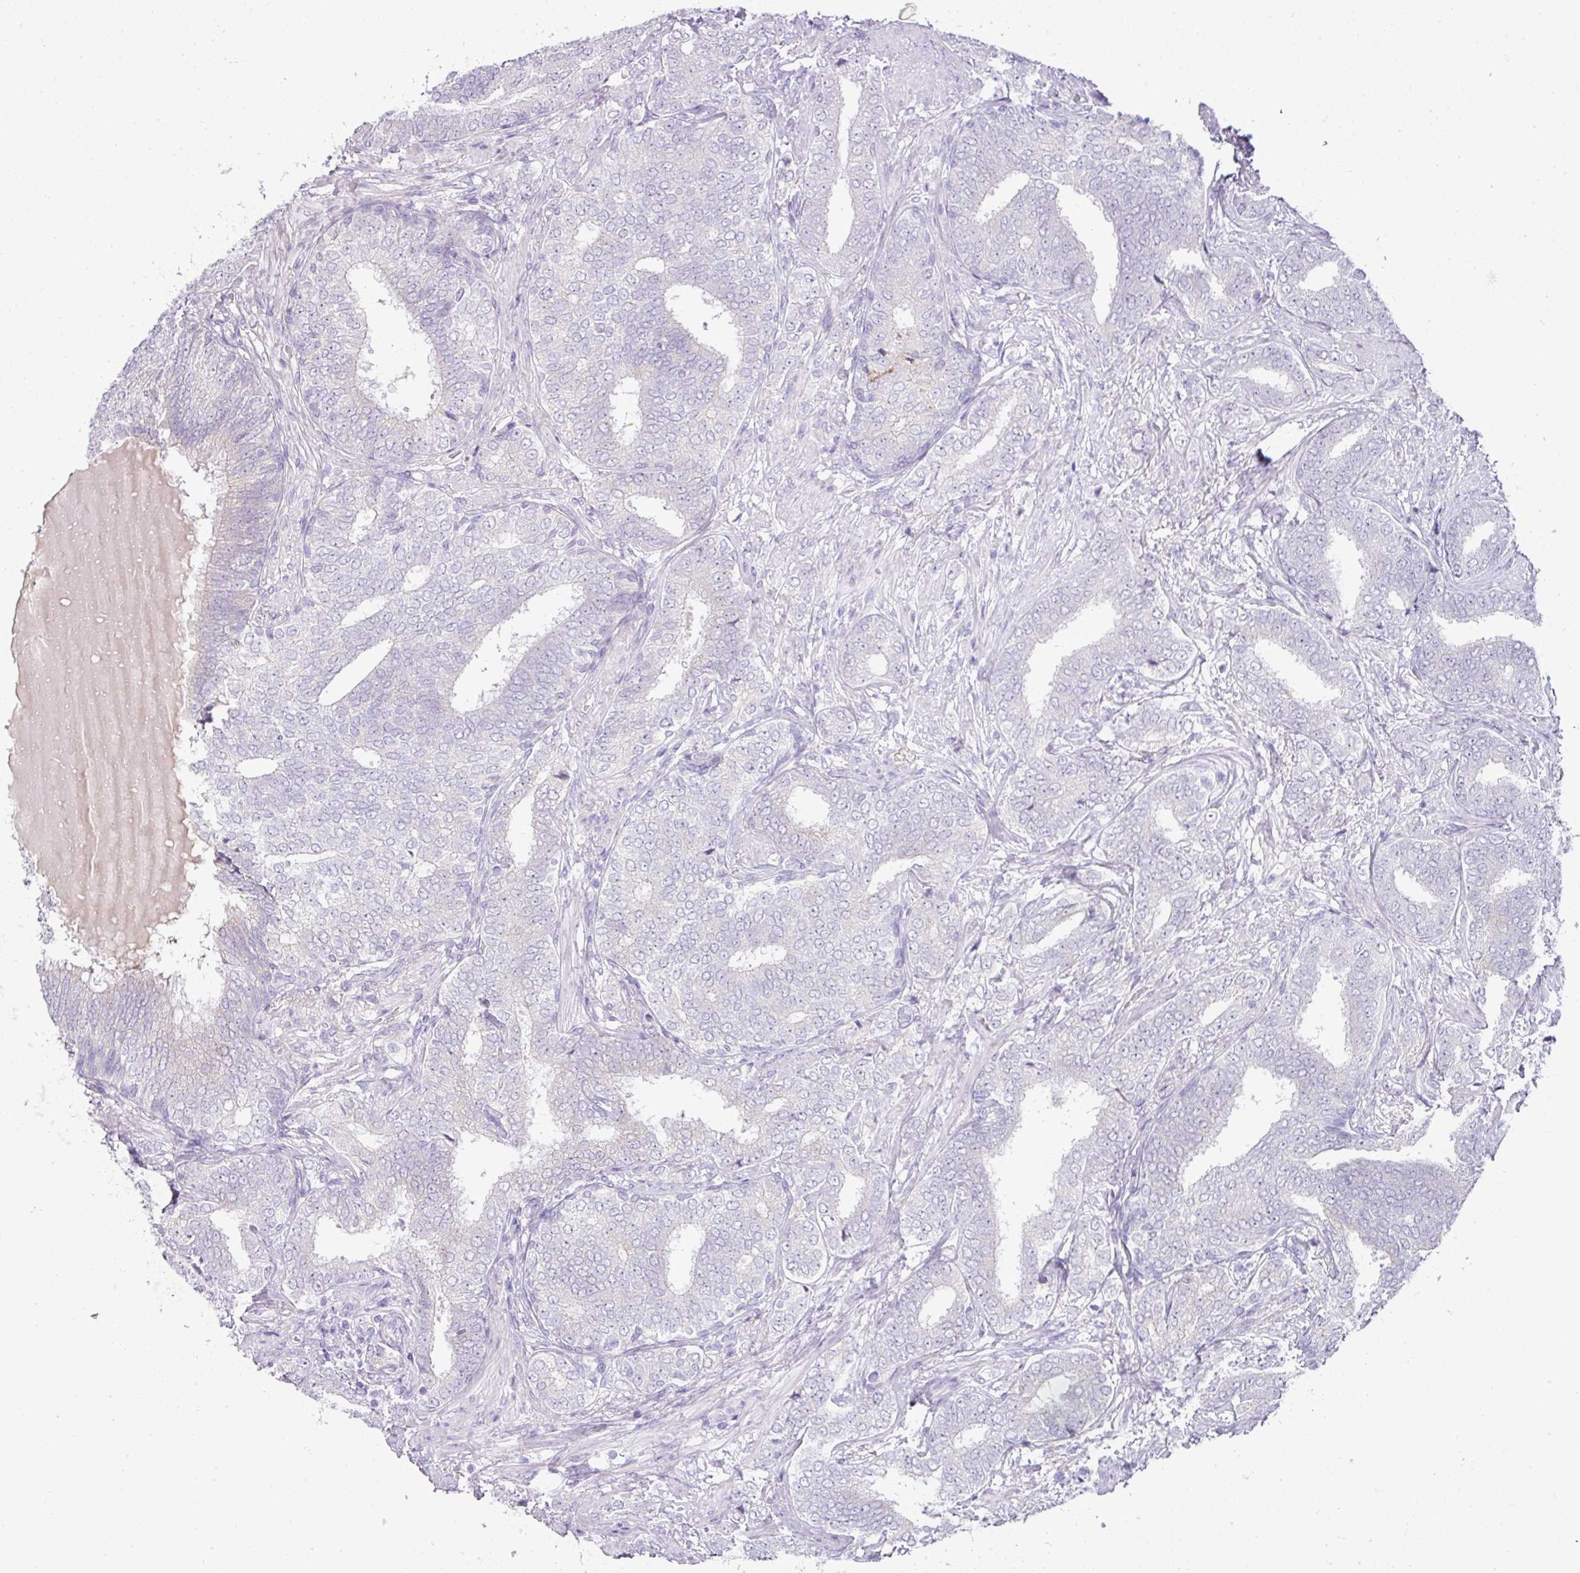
{"staining": {"intensity": "negative", "quantity": "none", "location": "none"}, "tissue": "prostate cancer", "cell_type": "Tumor cells", "image_type": "cancer", "snomed": [{"axis": "morphology", "description": "Adenocarcinoma, High grade"}, {"axis": "topography", "description": "Prostate"}], "caption": "High magnification brightfield microscopy of high-grade adenocarcinoma (prostate) stained with DAB (3,3'-diaminobenzidine) (brown) and counterstained with hematoxylin (blue): tumor cells show no significant staining.", "gene": "FGF17", "patient": {"sex": "male", "age": 72}}